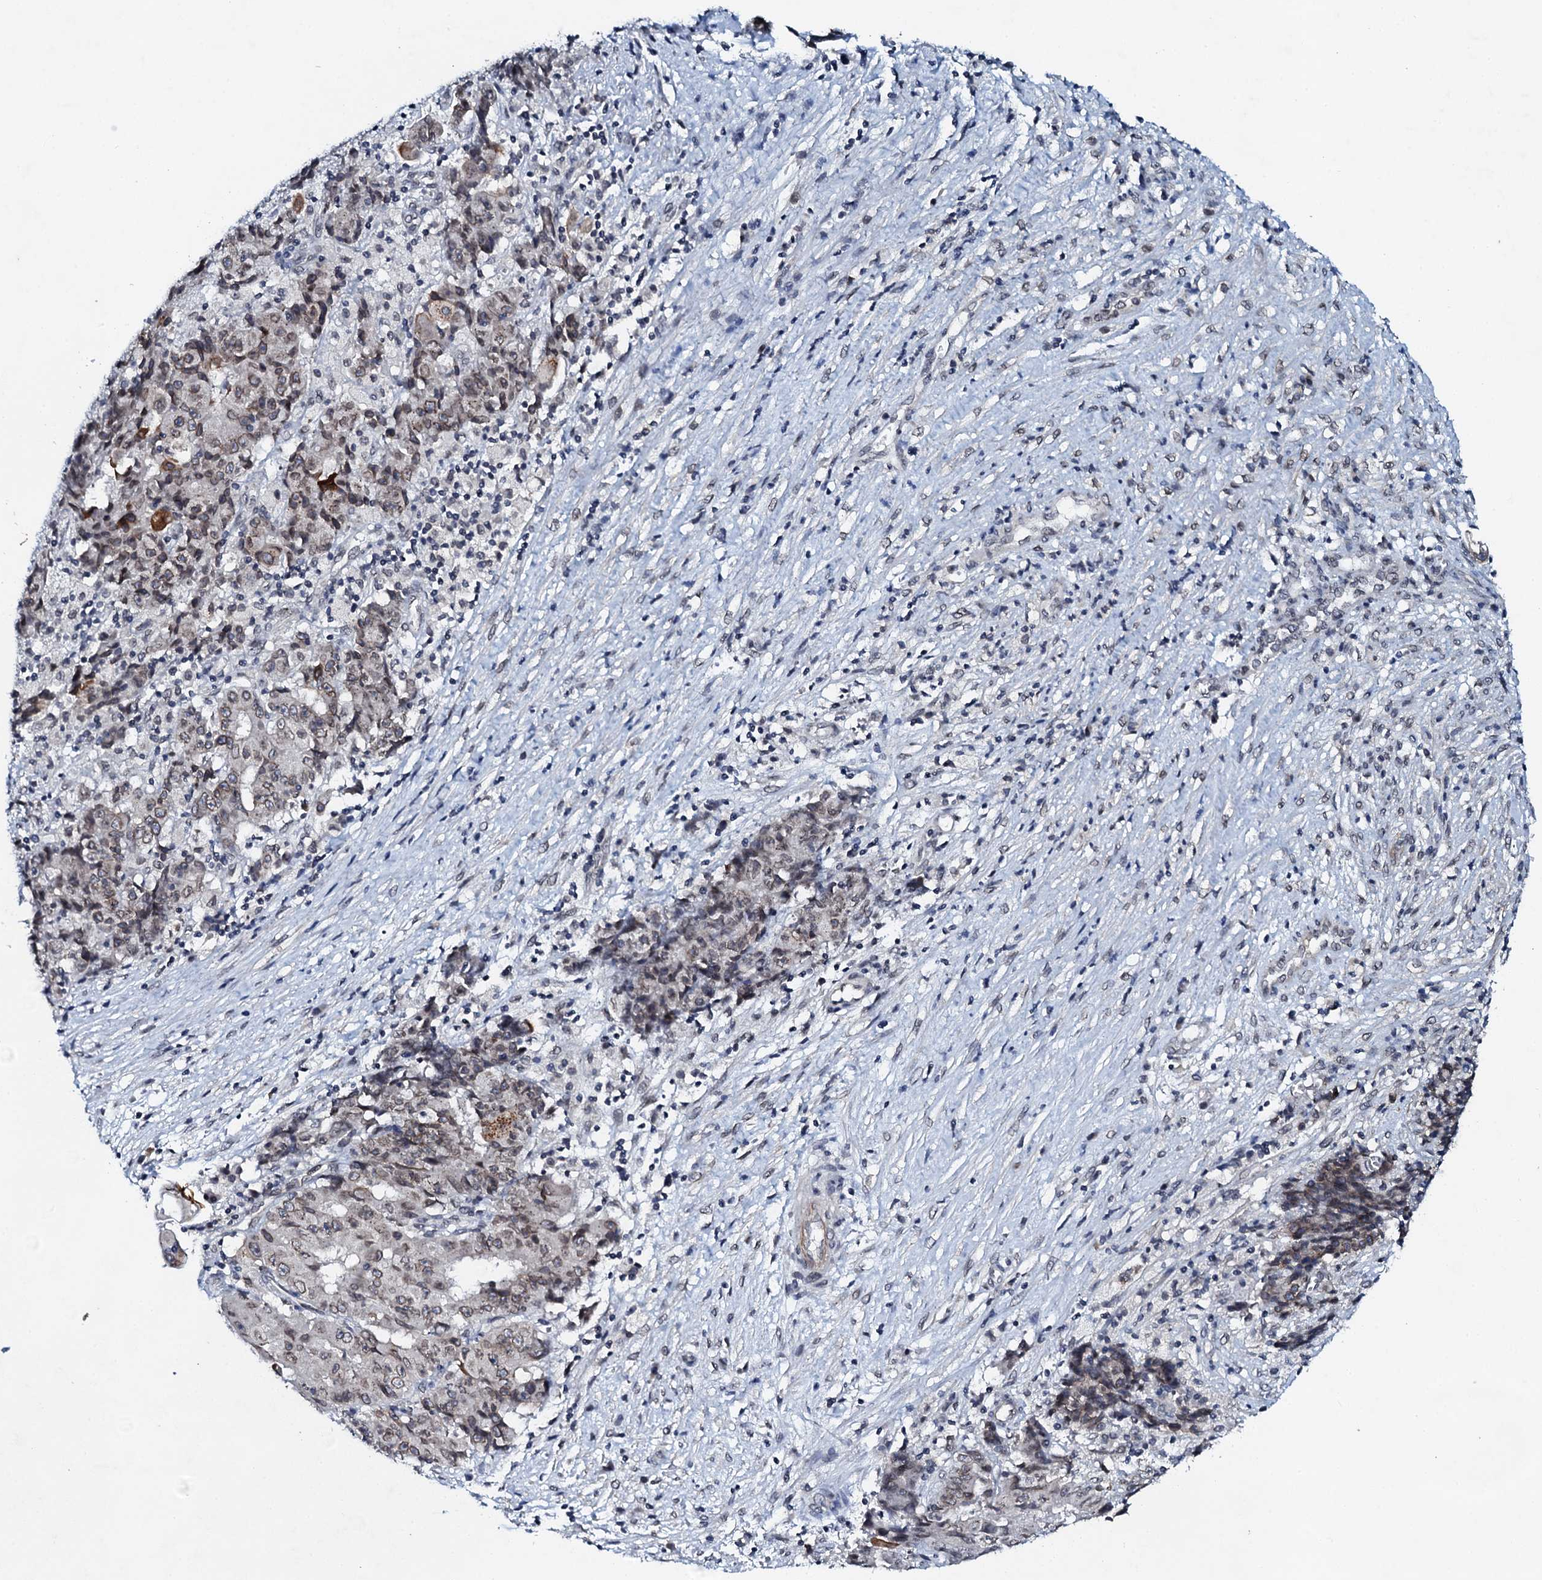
{"staining": {"intensity": "weak", "quantity": "25%-75%", "location": "cytoplasmic/membranous,nuclear"}, "tissue": "ovarian cancer", "cell_type": "Tumor cells", "image_type": "cancer", "snomed": [{"axis": "morphology", "description": "Carcinoma, endometroid"}, {"axis": "topography", "description": "Ovary"}], "caption": "Human ovarian cancer (endometroid carcinoma) stained with a protein marker exhibits weak staining in tumor cells.", "gene": "SNTA1", "patient": {"sex": "female", "age": 42}}